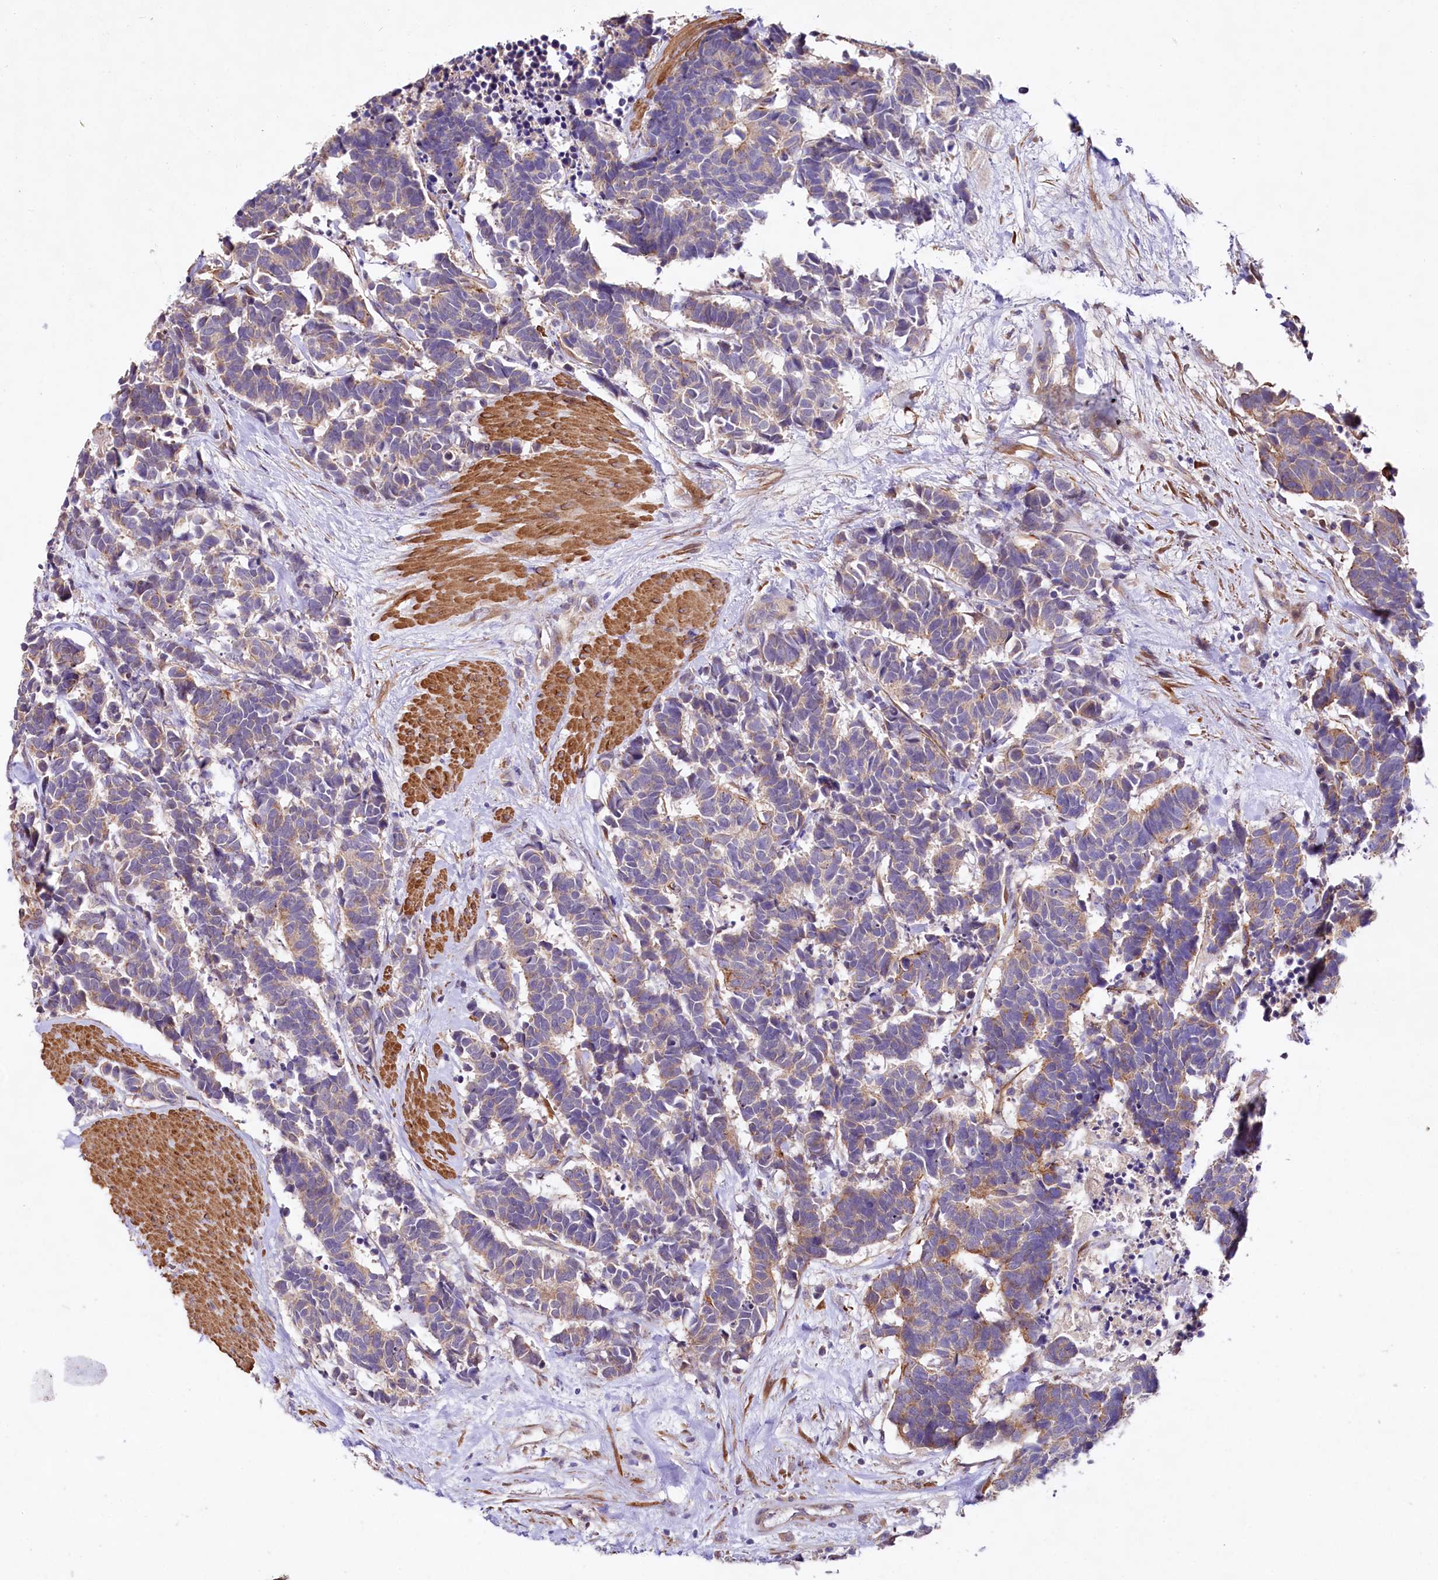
{"staining": {"intensity": "weak", "quantity": "25%-75%", "location": "cytoplasmic/membranous"}, "tissue": "carcinoid", "cell_type": "Tumor cells", "image_type": "cancer", "snomed": [{"axis": "morphology", "description": "Carcinoma, NOS"}, {"axis": "morphology", "description": "Carcinoid, malignant, NOS"}, {"axis": "topography", "description": "Urinary bladder"}], "caption": "Human malignant carcinoid stained for a protein (brown) displays weak cytoplasmic/membranous positive staining in about 25%-75% of tumor cells.", "gene": "VPS11", "patient": {"sex": "male", "age": 57}}